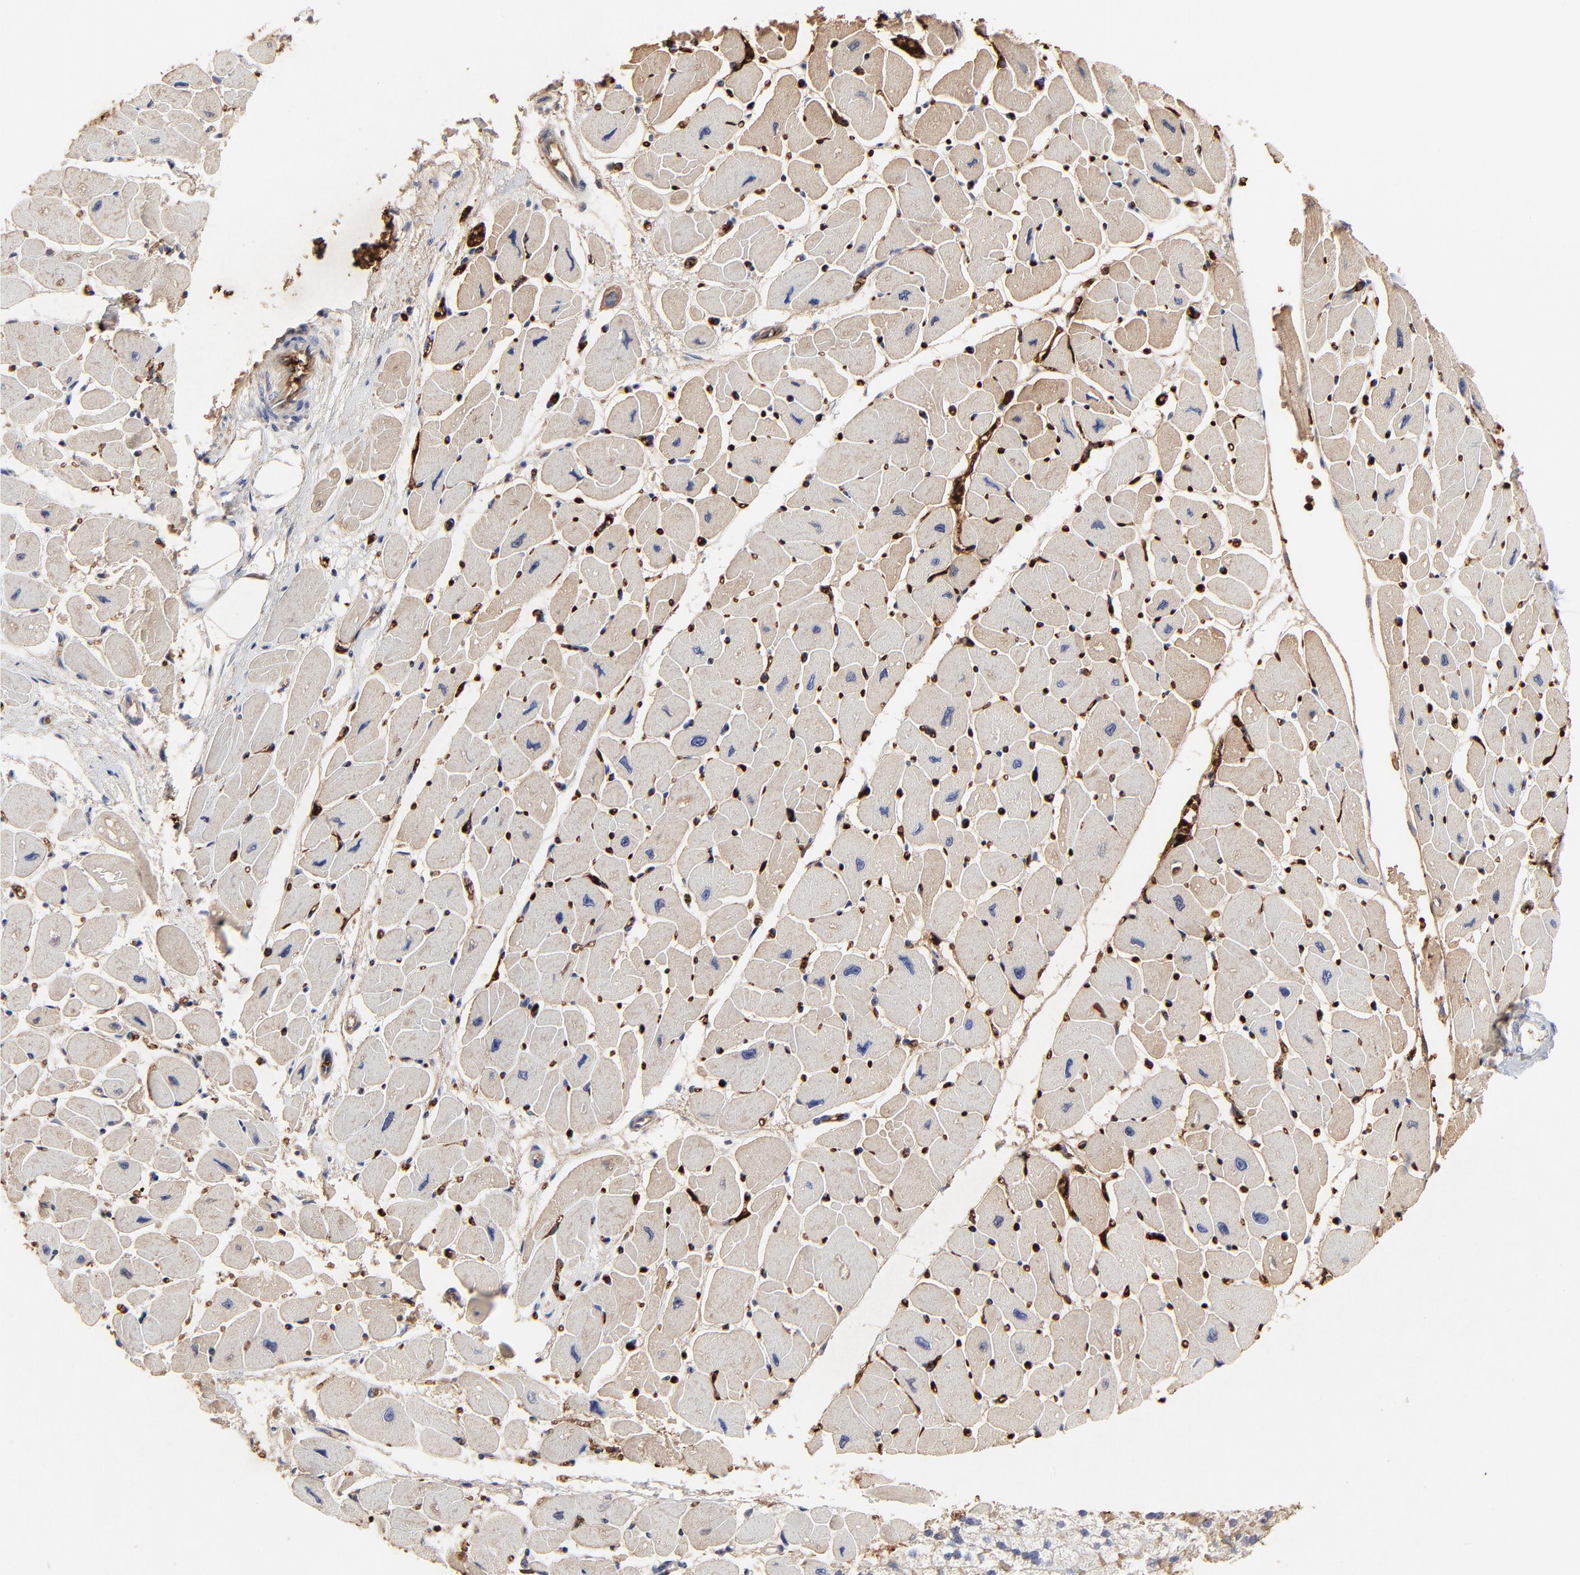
{"staining": {"intensity": "weak", "quantity": ">75%", "location": "cytoplasmic/membranous"}, "tissue": "heart muscle", "cell_type": "Cardiomyocytes", "image_type": "normal", "snomed": [{"axis": "morphology", "description": "Normal tissue, NOS"}, {"axis": "topography", "description": "Heart"}], "caption": "Immunohistochemistry of normal heart muscle shows low levels of weak cytoplasmic/membranous positivity in about >75% of cardiomyocytes.", "gene": "PAG1", "patient": {"sex": "female", "age": 54}}